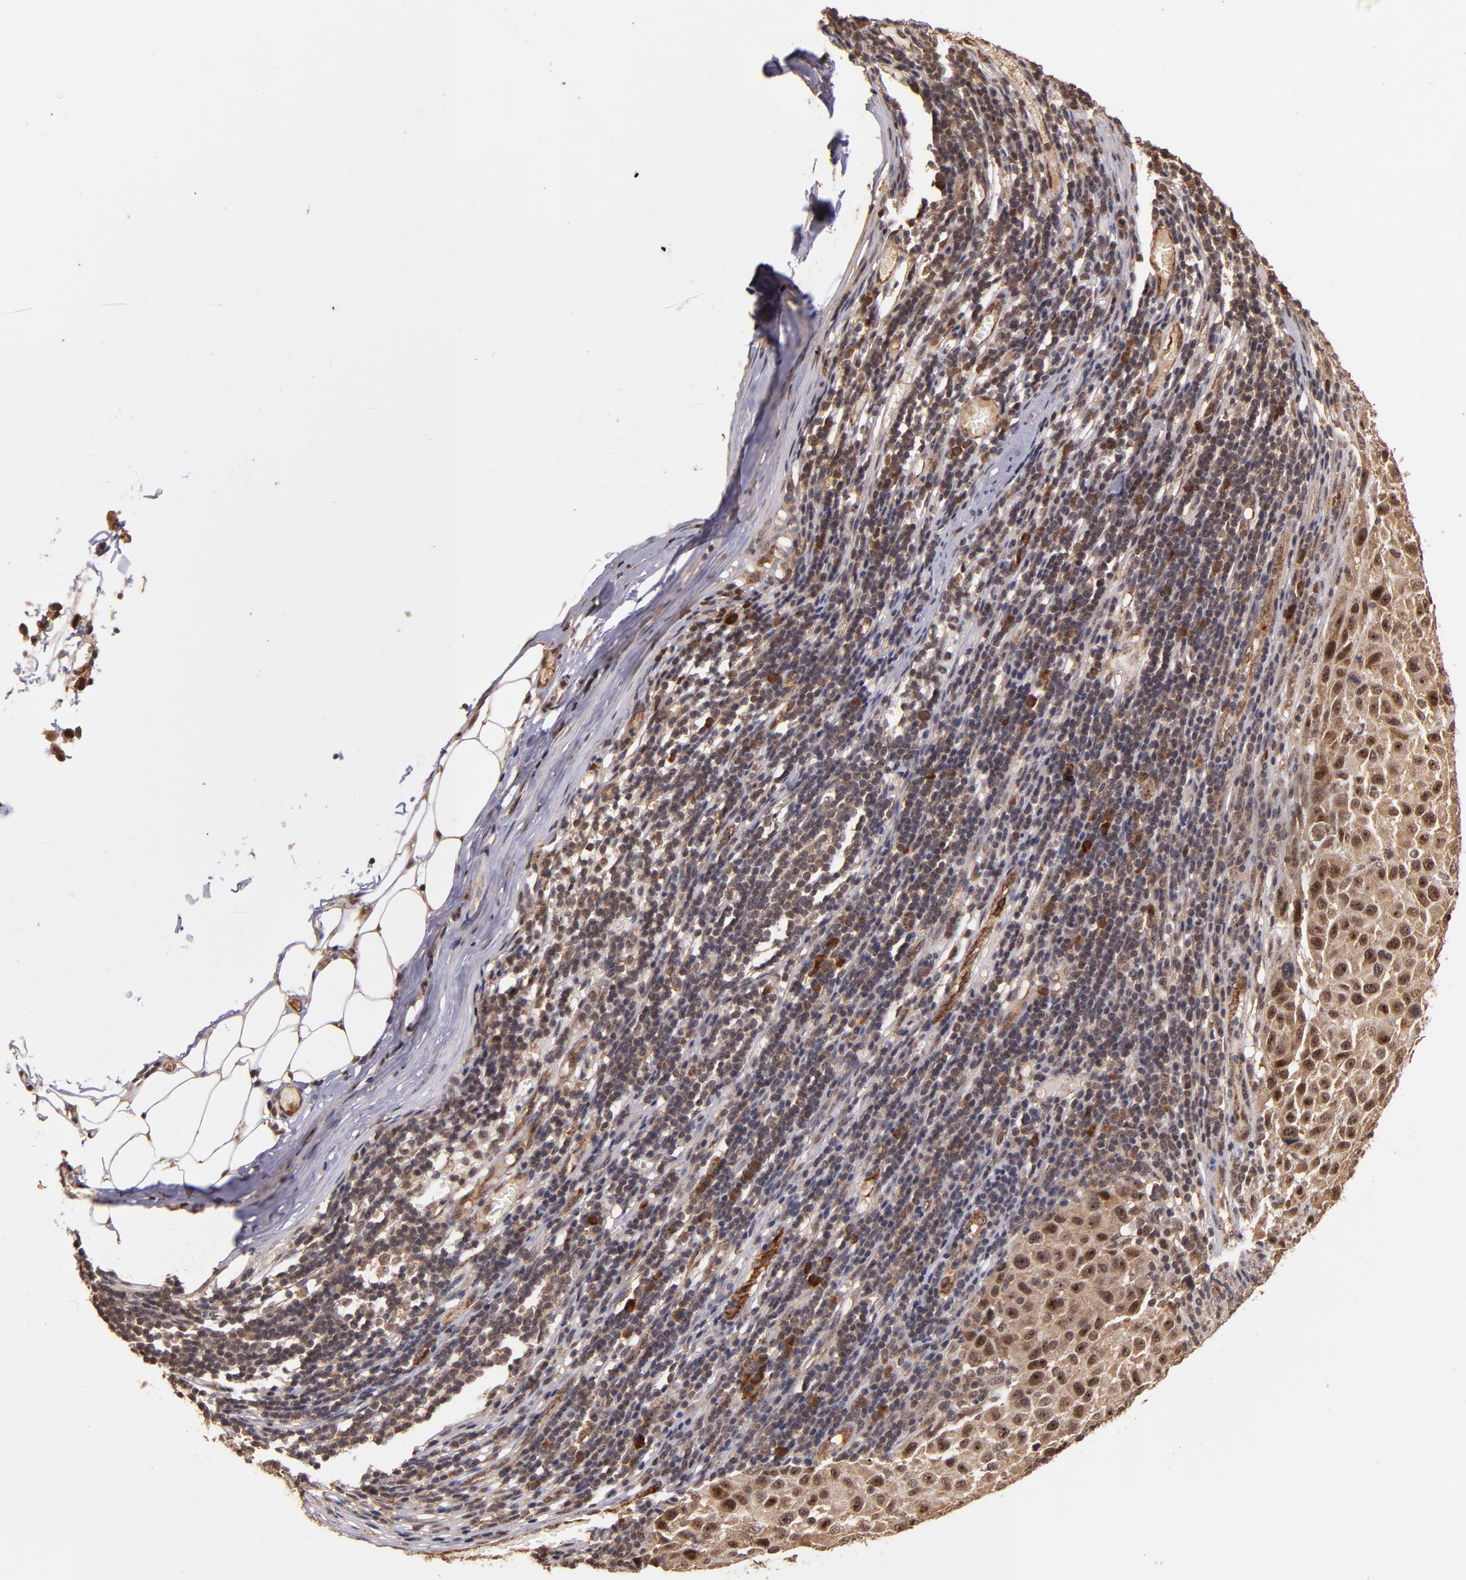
{"staining": {"intensity": "strong", "quantity": ">75%", "location": "cytoplasmic/membranous"}, "tissue": "melanoma", "cell_type": "Tumor cells", "image_type": "cancer", "snomed": [{"axis": "morphology", "description": "Malignant melanoma, Metastatic site"}, {"axis": "topography", "description": "Lymph node"}], "caption": "Protein analysis of malignant melanoma (metastatic site) tissue exhibits strong cytoplasmic/membranous staining in about >75% of tumor cells.", "gene": "RIOK3", "patient": {"sex": "male", "age": 61}}